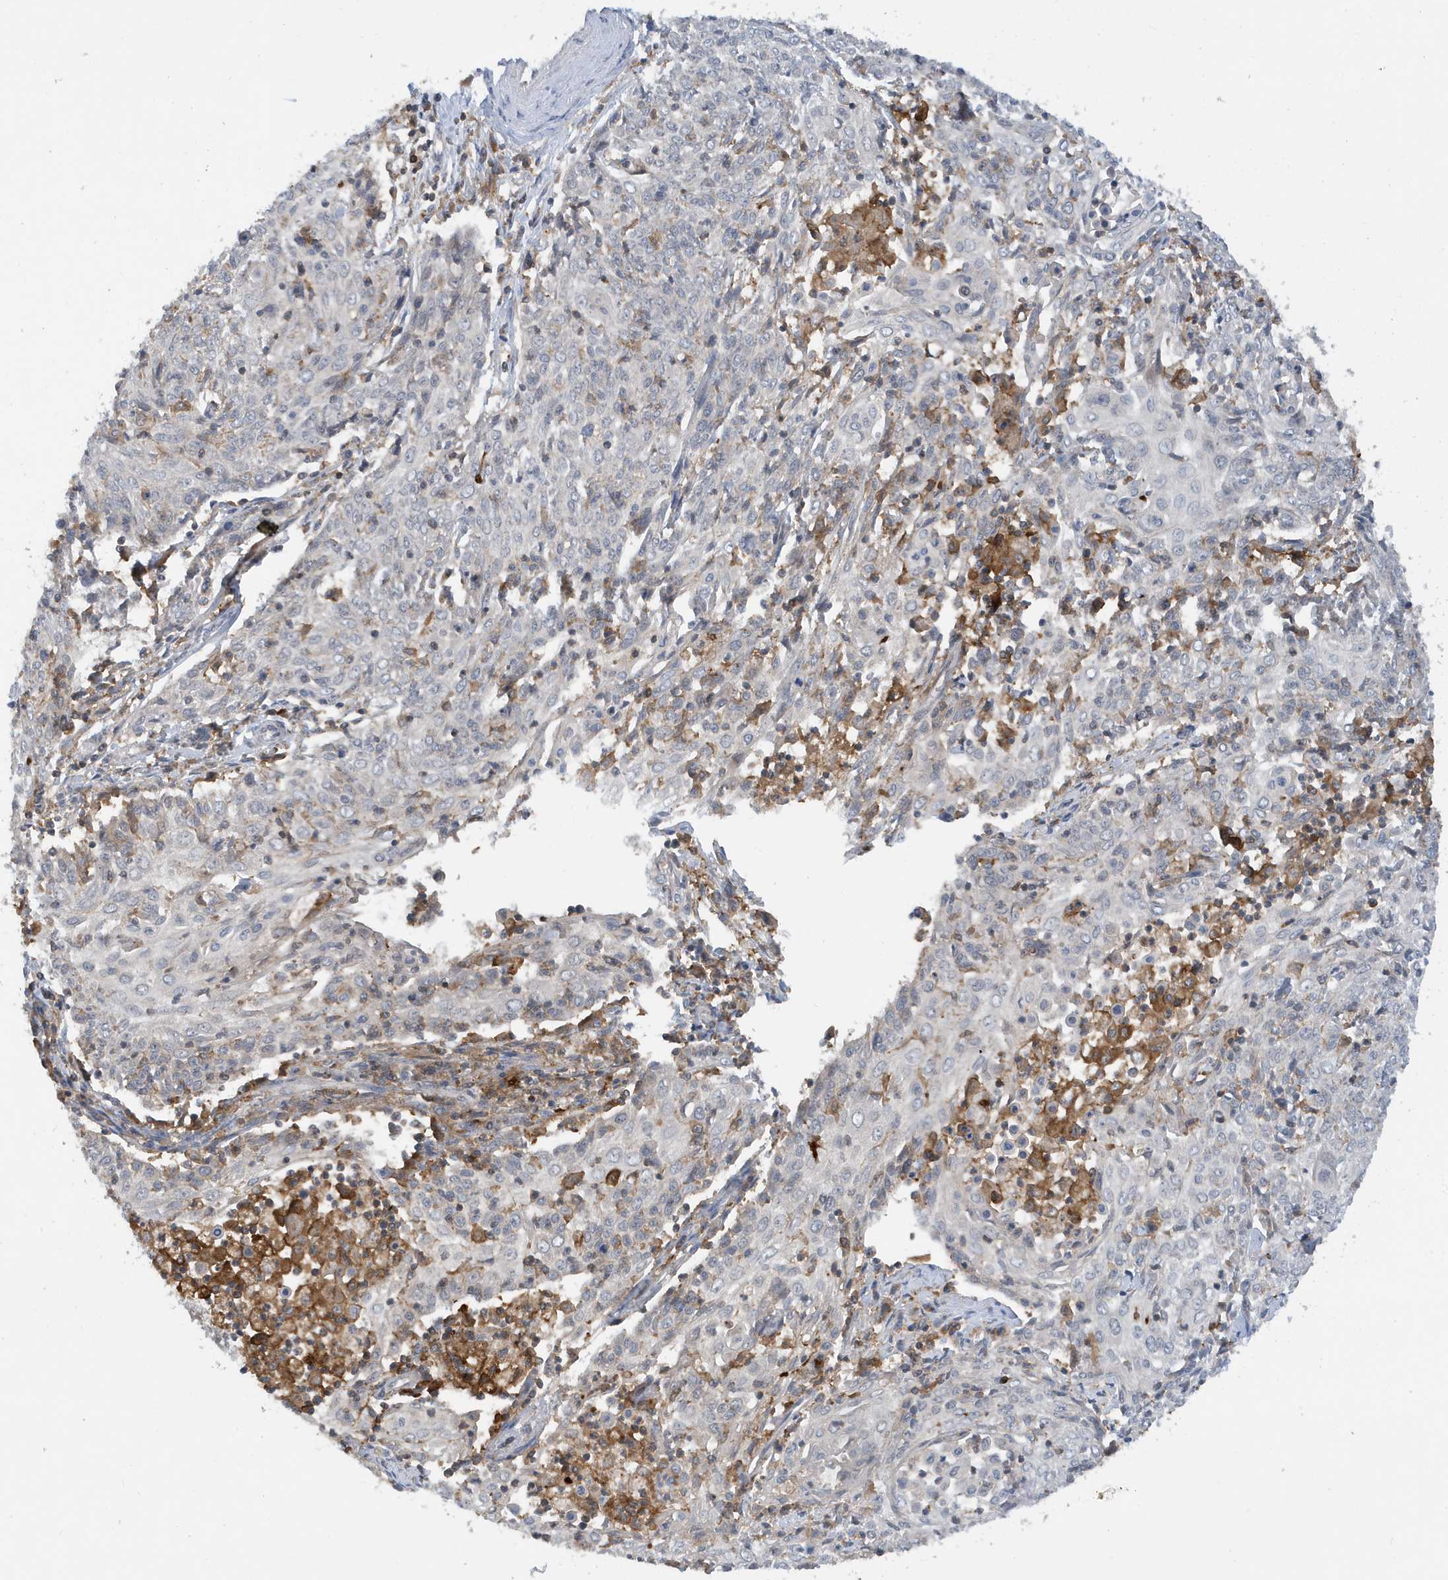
{"staining": {"intensity": "negative", "quantity": "none", "location": "none"}, "tissue": "cervical cancer", "cell_type": "Tumor cells", "image_type": "cancer", "snomed": [{"axis": "morphology", "description": "Squamous cell carcinoma, NOS"}, {"axis": "topography", "description": "Cervix"}], "caption": "DAB immunohistochemical staining of human cervical cancer (squamous cell carcinoma) reveals no significant expression in tumor cells.", "gene": "NSUN3", "patient": {"sex": "female", "age": 48}}